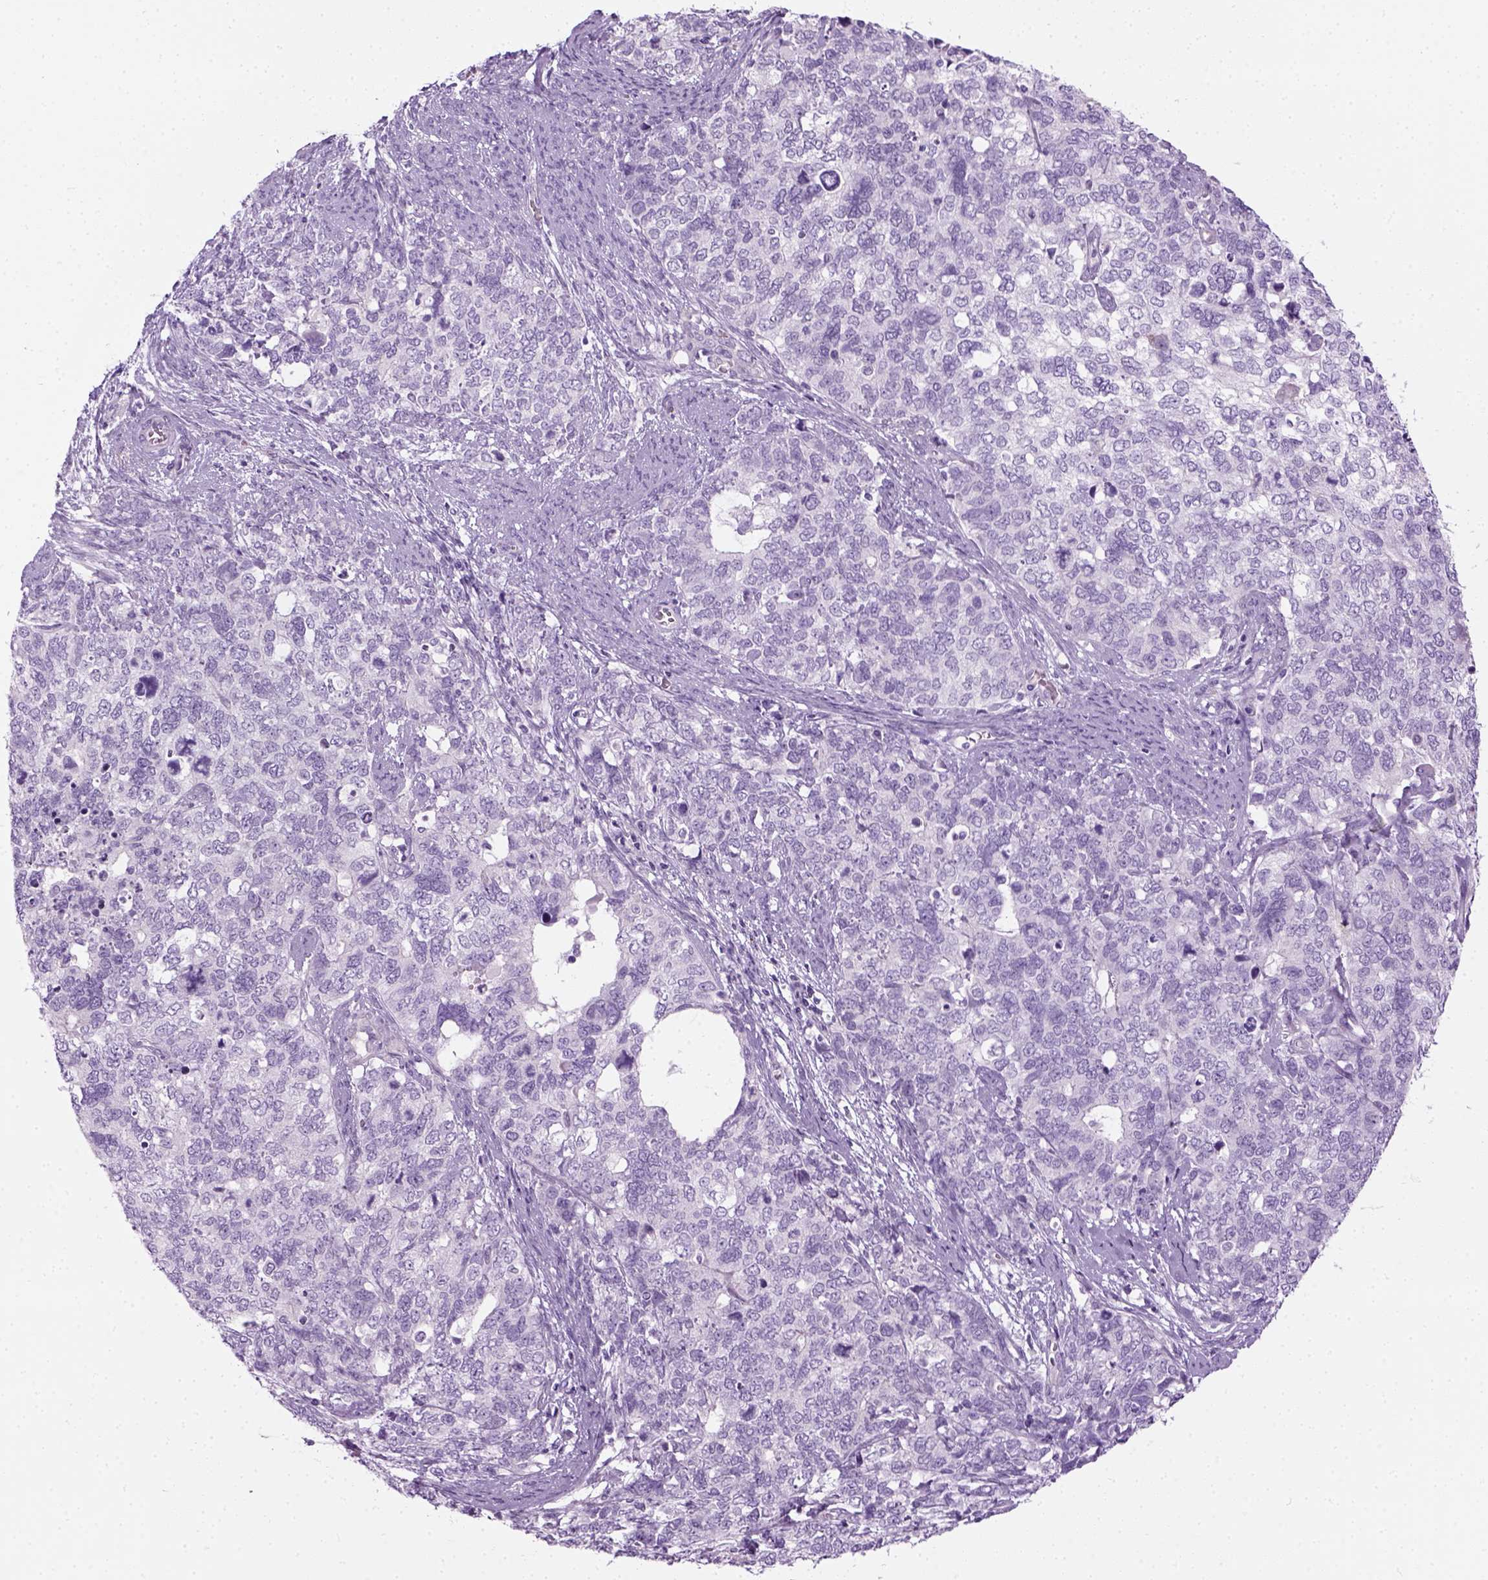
{"staining": {"intensity": "negative", "quantity": "none", "location": "none"}, "tissue": "cervical cancer", "cell_type": "Tumor cells", "image_type": "cancer", "snomed": [{"axis": "morphology", "description": "Squamous cell carcinoma, NOS"}, {"axis": "topography", "description": "Cervix"}], "caption": "The photomicrograph exhibits no staining of tumor cells in squamous cell carcinoma (cervical).", "gene": "CIBAR2", "patient": {"sex": "female", "age": 63}}